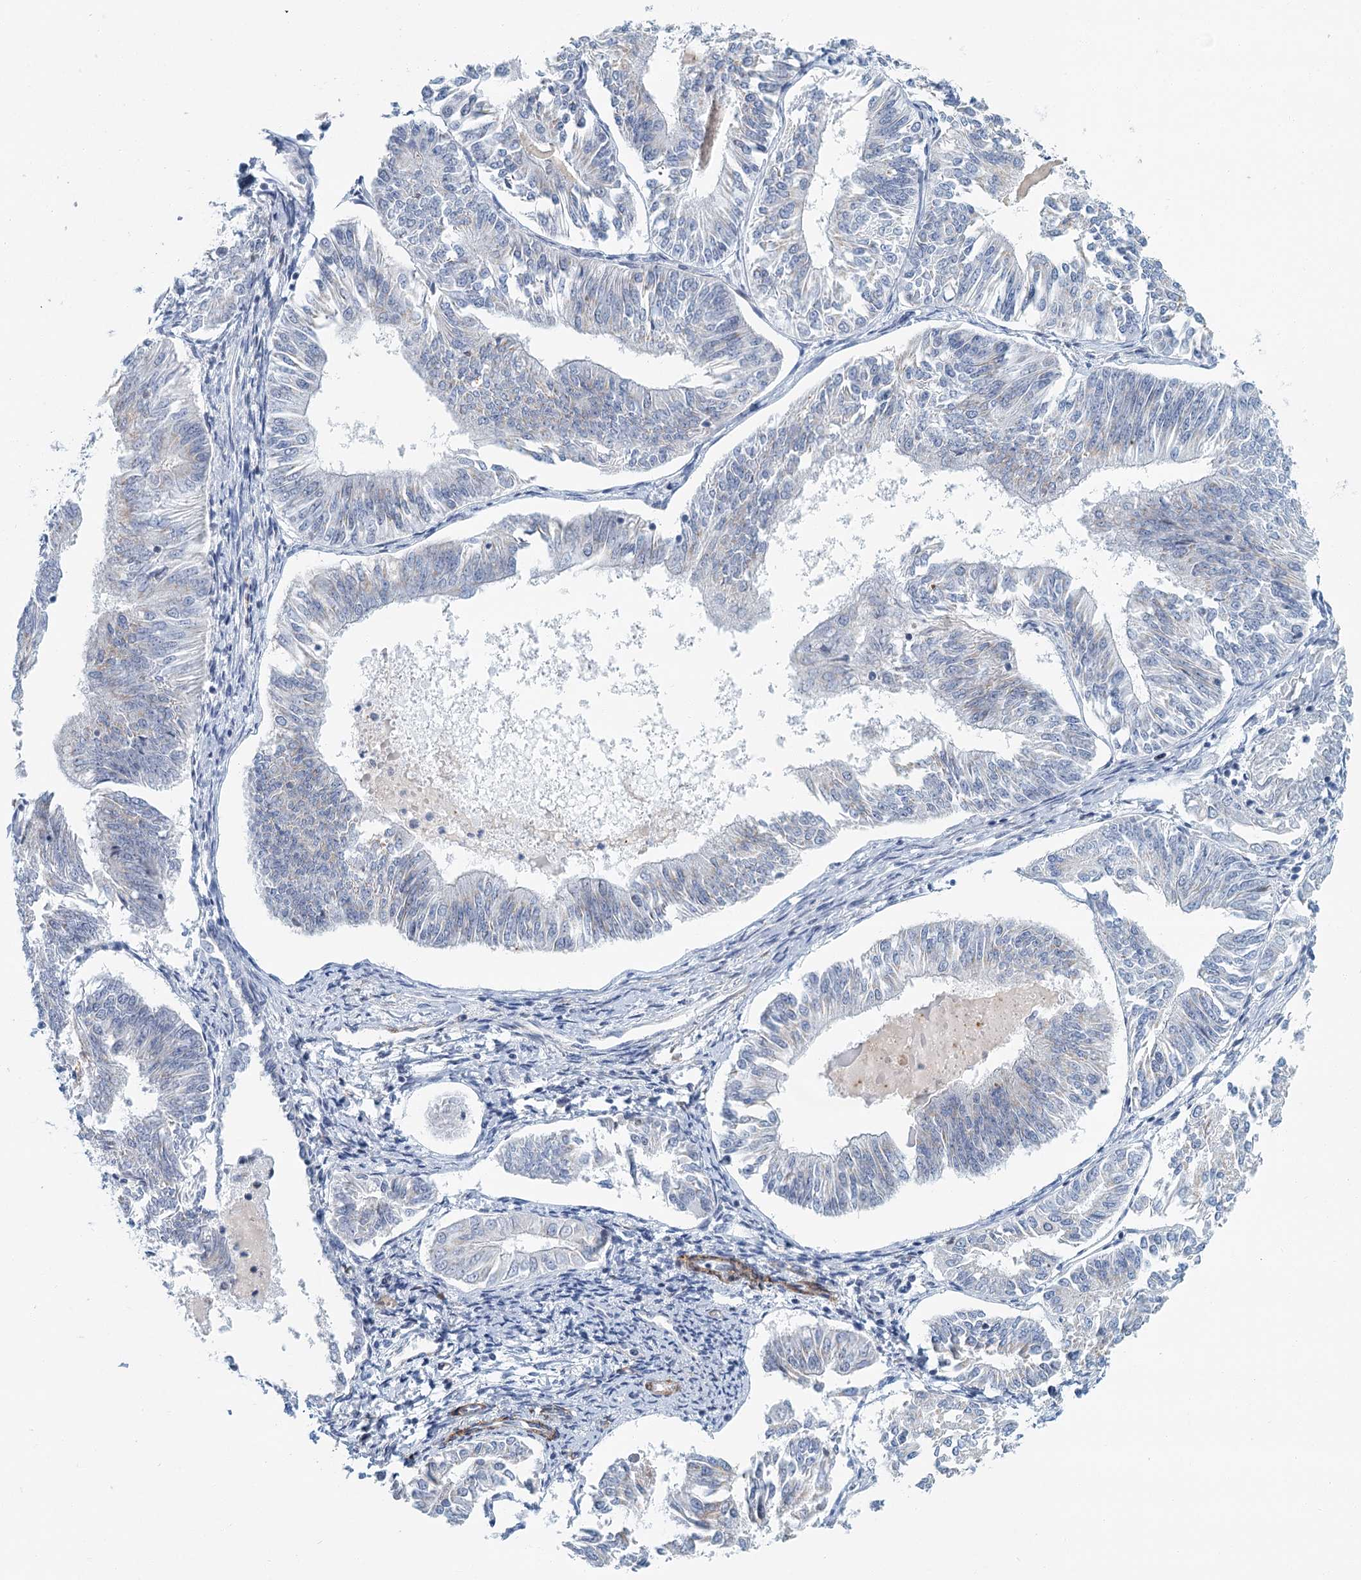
{"staining": {"intensity": "negative", "quantity": "none", "location": "none"}, "tissue": "endometrial cancer", "cell_type": "Tumor cells", "image_type": "cancer", "snomed": [{"axis": "morphology", "description": "Adenocarcinoma, NOS"}, {"axis": "topography", "description": "Endometrium"}], "caption": "Endometrial cancer stained for a protein using immunohistochemistry (IHC) reveals no staining tumor cells.", "gene": "ZNF527", "patient": {"sex": "female", "age": 58}}